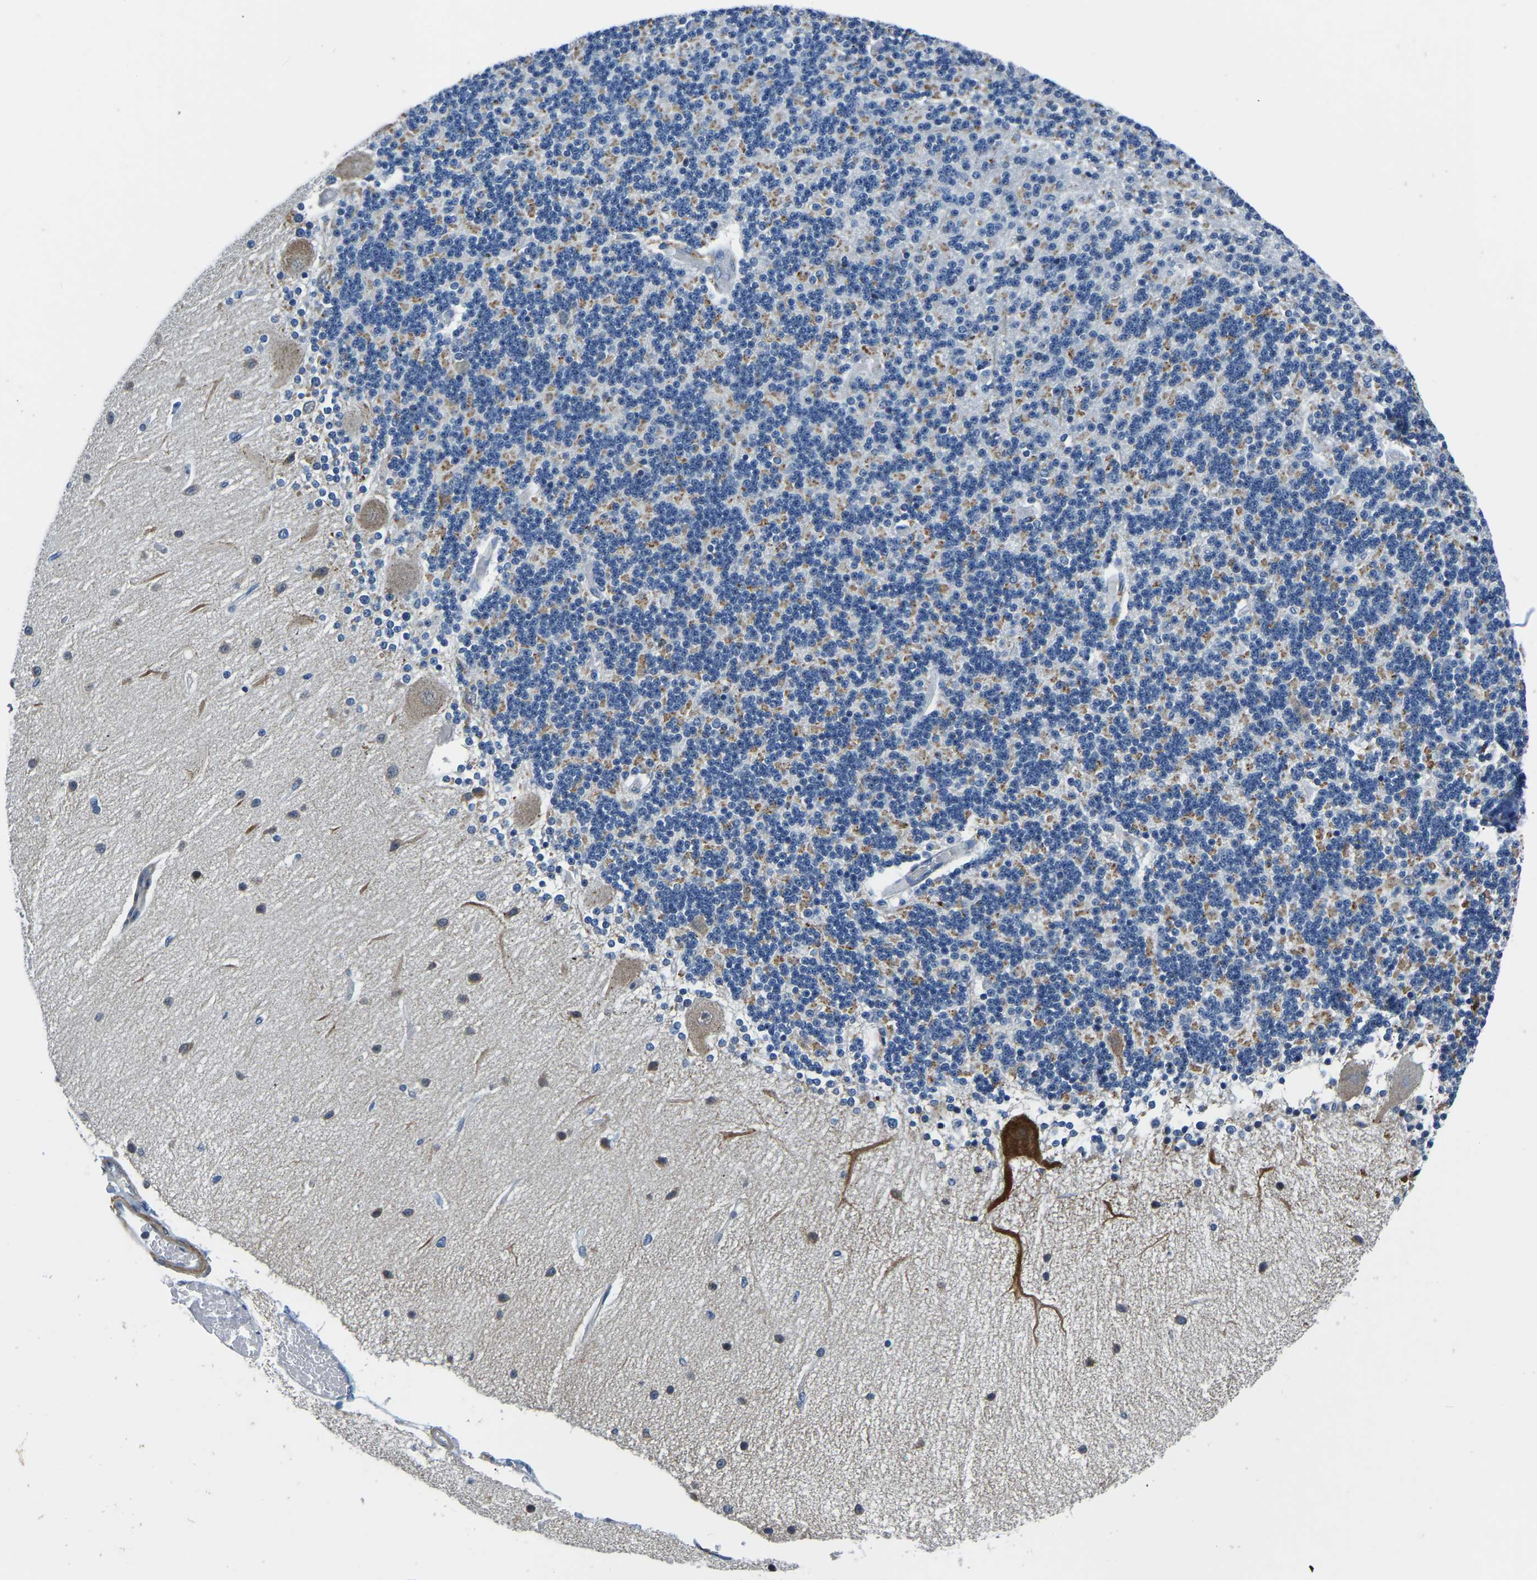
{"staining": {"intensity": "negative", "quantity": "none", "location": "none"}, "tissue": "cerebellum", "cell_type": "Cells in granular layer", "image_type": "normal", "snomed": [{"axis": "morphology", "description": "Normal tissue, NOS"}, {"axis": "topography", "description": "Cerebellum"}], "caption": "High magnification brightfield microscopy of benign cerebellum stained with DAB (brown) and counterstained with hematoxylin (blue): cells in granular layer show no significant expression.", "gene": "LIAS", "patient": {"sex": "female", "age": 54}}